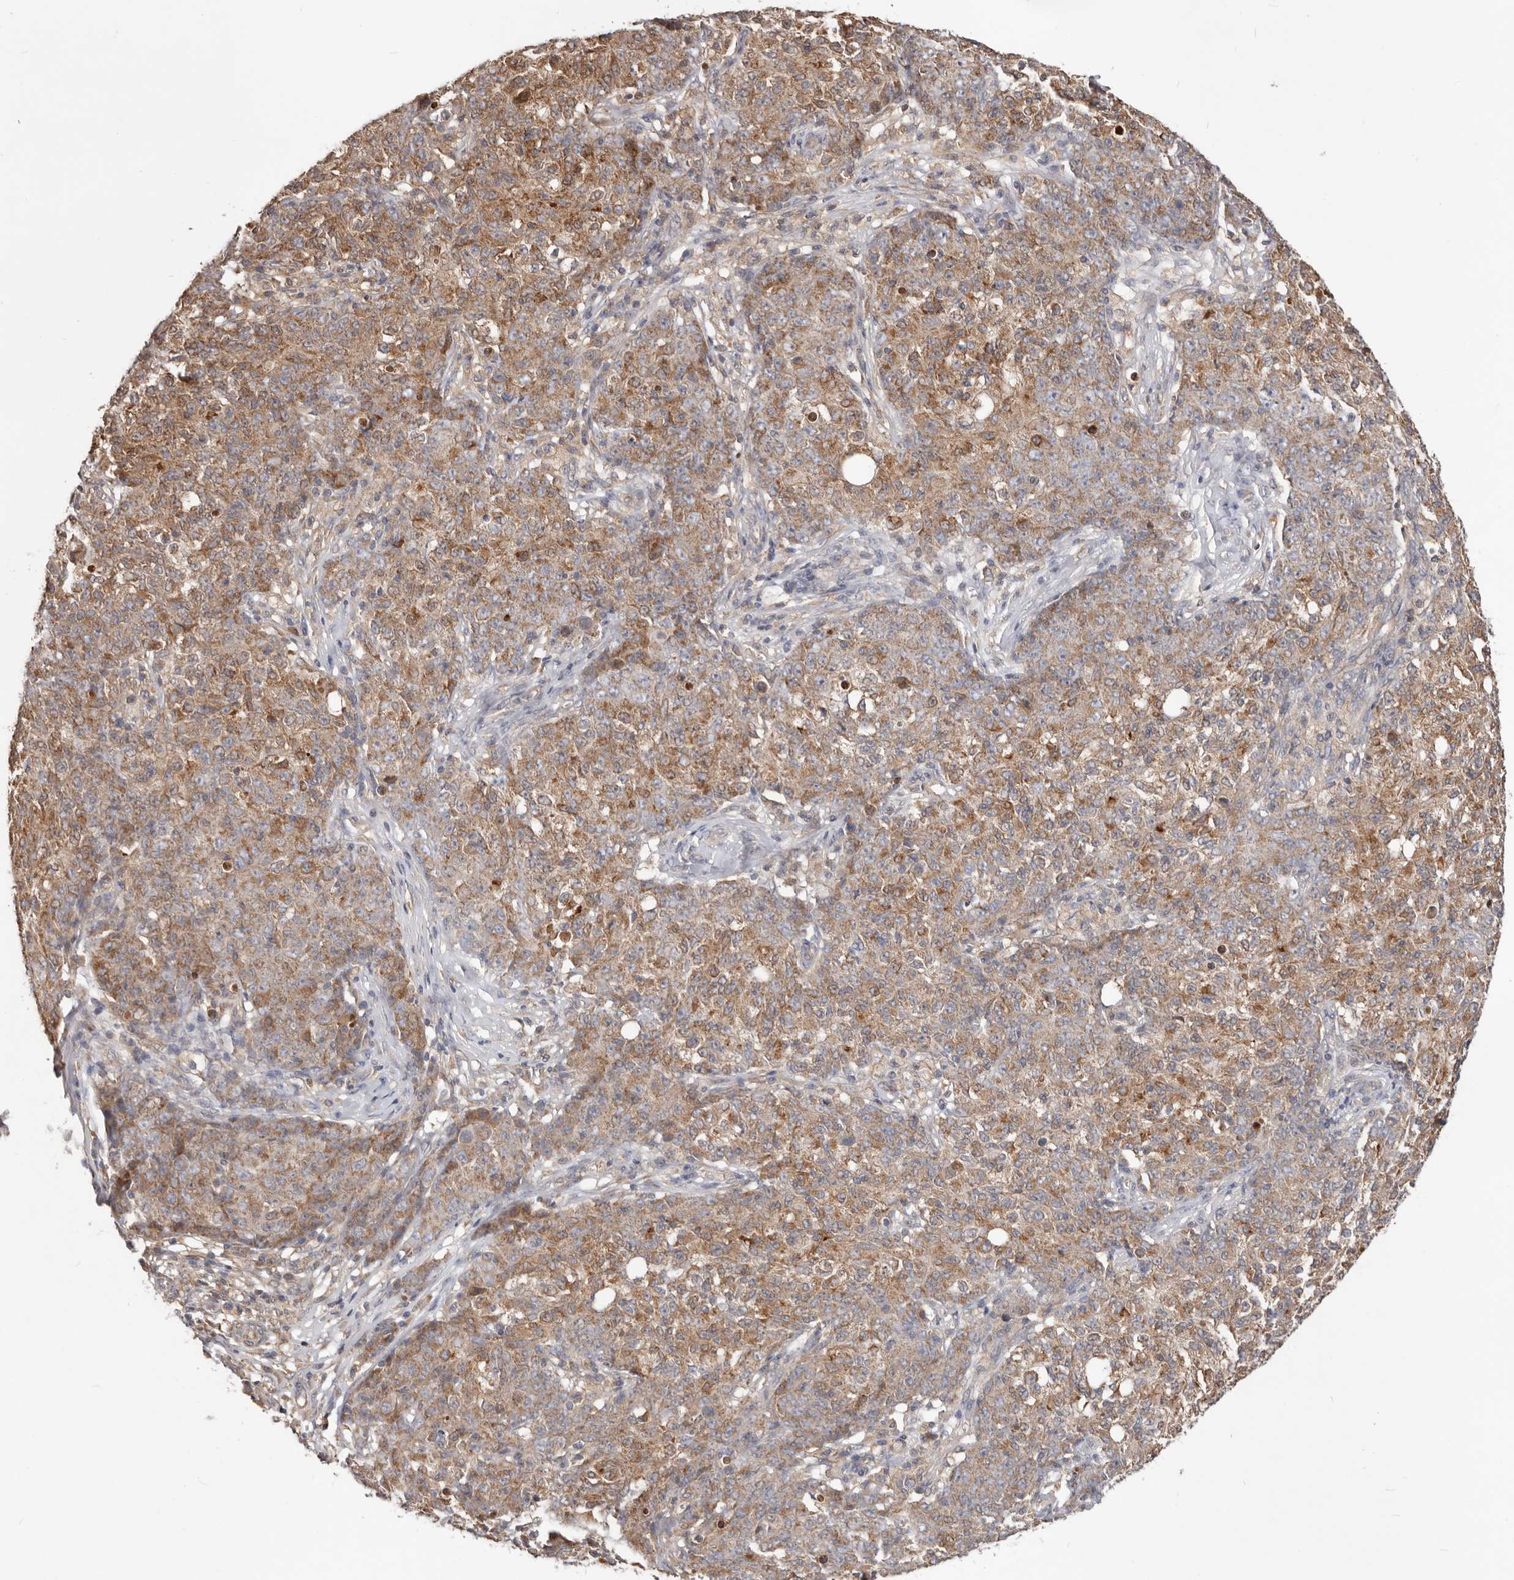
{"staining": {"intensity": "moderate", "quantity": ">75%", "location": "cytoplasmic/membranous"}, "tissue": "ovarian cancer", "cell_type": "Tumor cells", "image_type": "cancer", "snomed": [{"axis": "morphology", "description": "Carcinoma, endometroid"}, {"axis": "topography", "description": "Ovary"}], "caption": "High-power microscopy captured an IHC image of endometroid carcinoma (ovarian), revealing moderate cytoplasmic/membranous positivity in approximately >75% of tumor cells. (Stains: DAB (3,3'-diaminobenzidine) in brown, nuclei in blue, Microscopy: brightfield microscopy at high magnification).", "gene": "LRP6", "patient": {"sex": "female", "age": 42}}